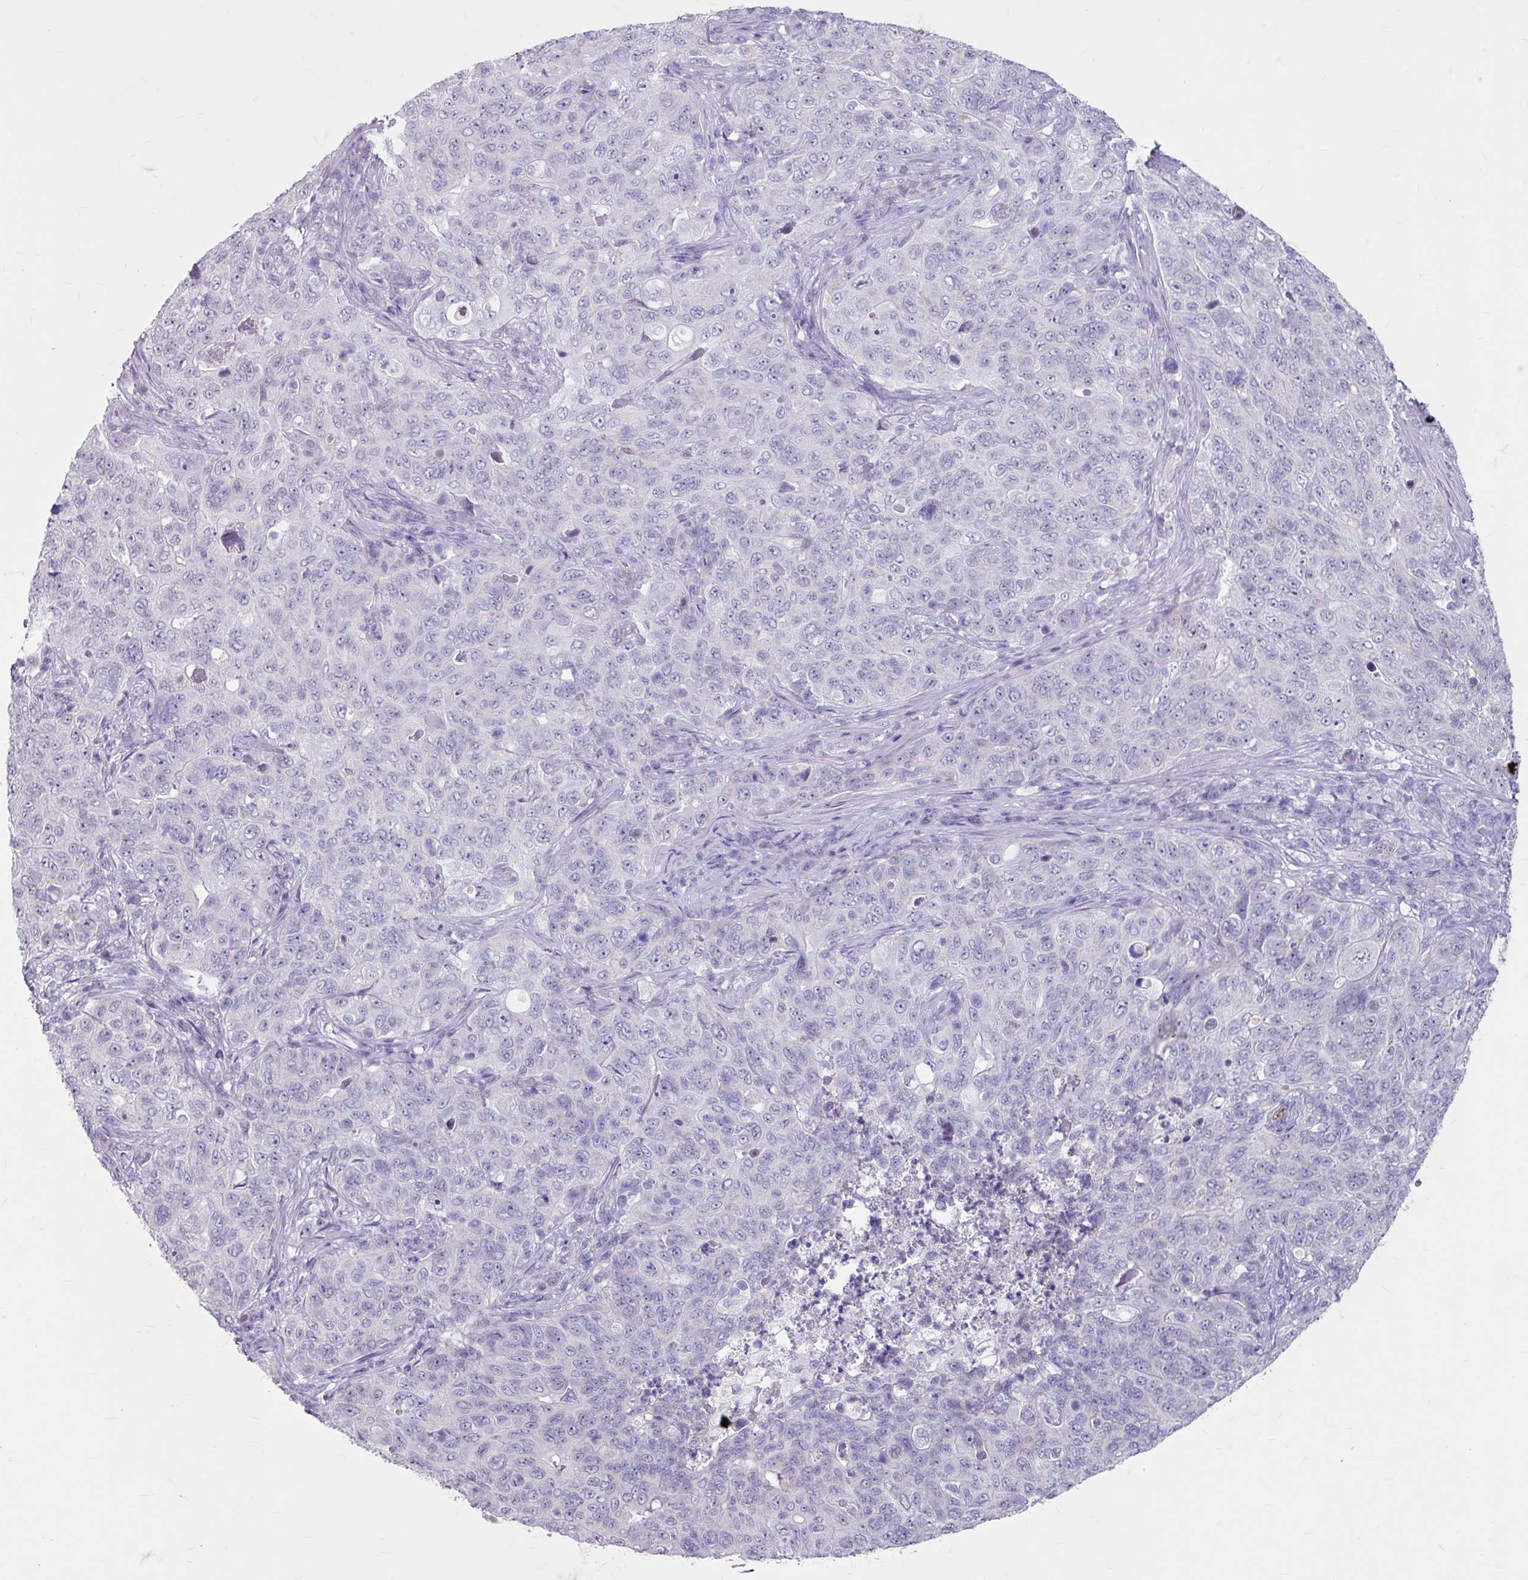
{"staining": {"intensity": "negative", "quantity": "none", "location": "none"}, "tissue": "pancreatic cancer", "cell_type": "Tumor cells", "image_type": "cancer", "snomed": [{"axis": "morphology", "description": "Adenocarcinoma, NOS"}, {"axis": "topography", "description": "Pancreas"}], "caption": "Human pancreatic cancer (adenocarcinoma) stained for a protein using immunohistochemistry demonstrates no positivity in tumor cells.", "gene": "ANKRD1", "patient": {"sex": "male", "age": 68}}